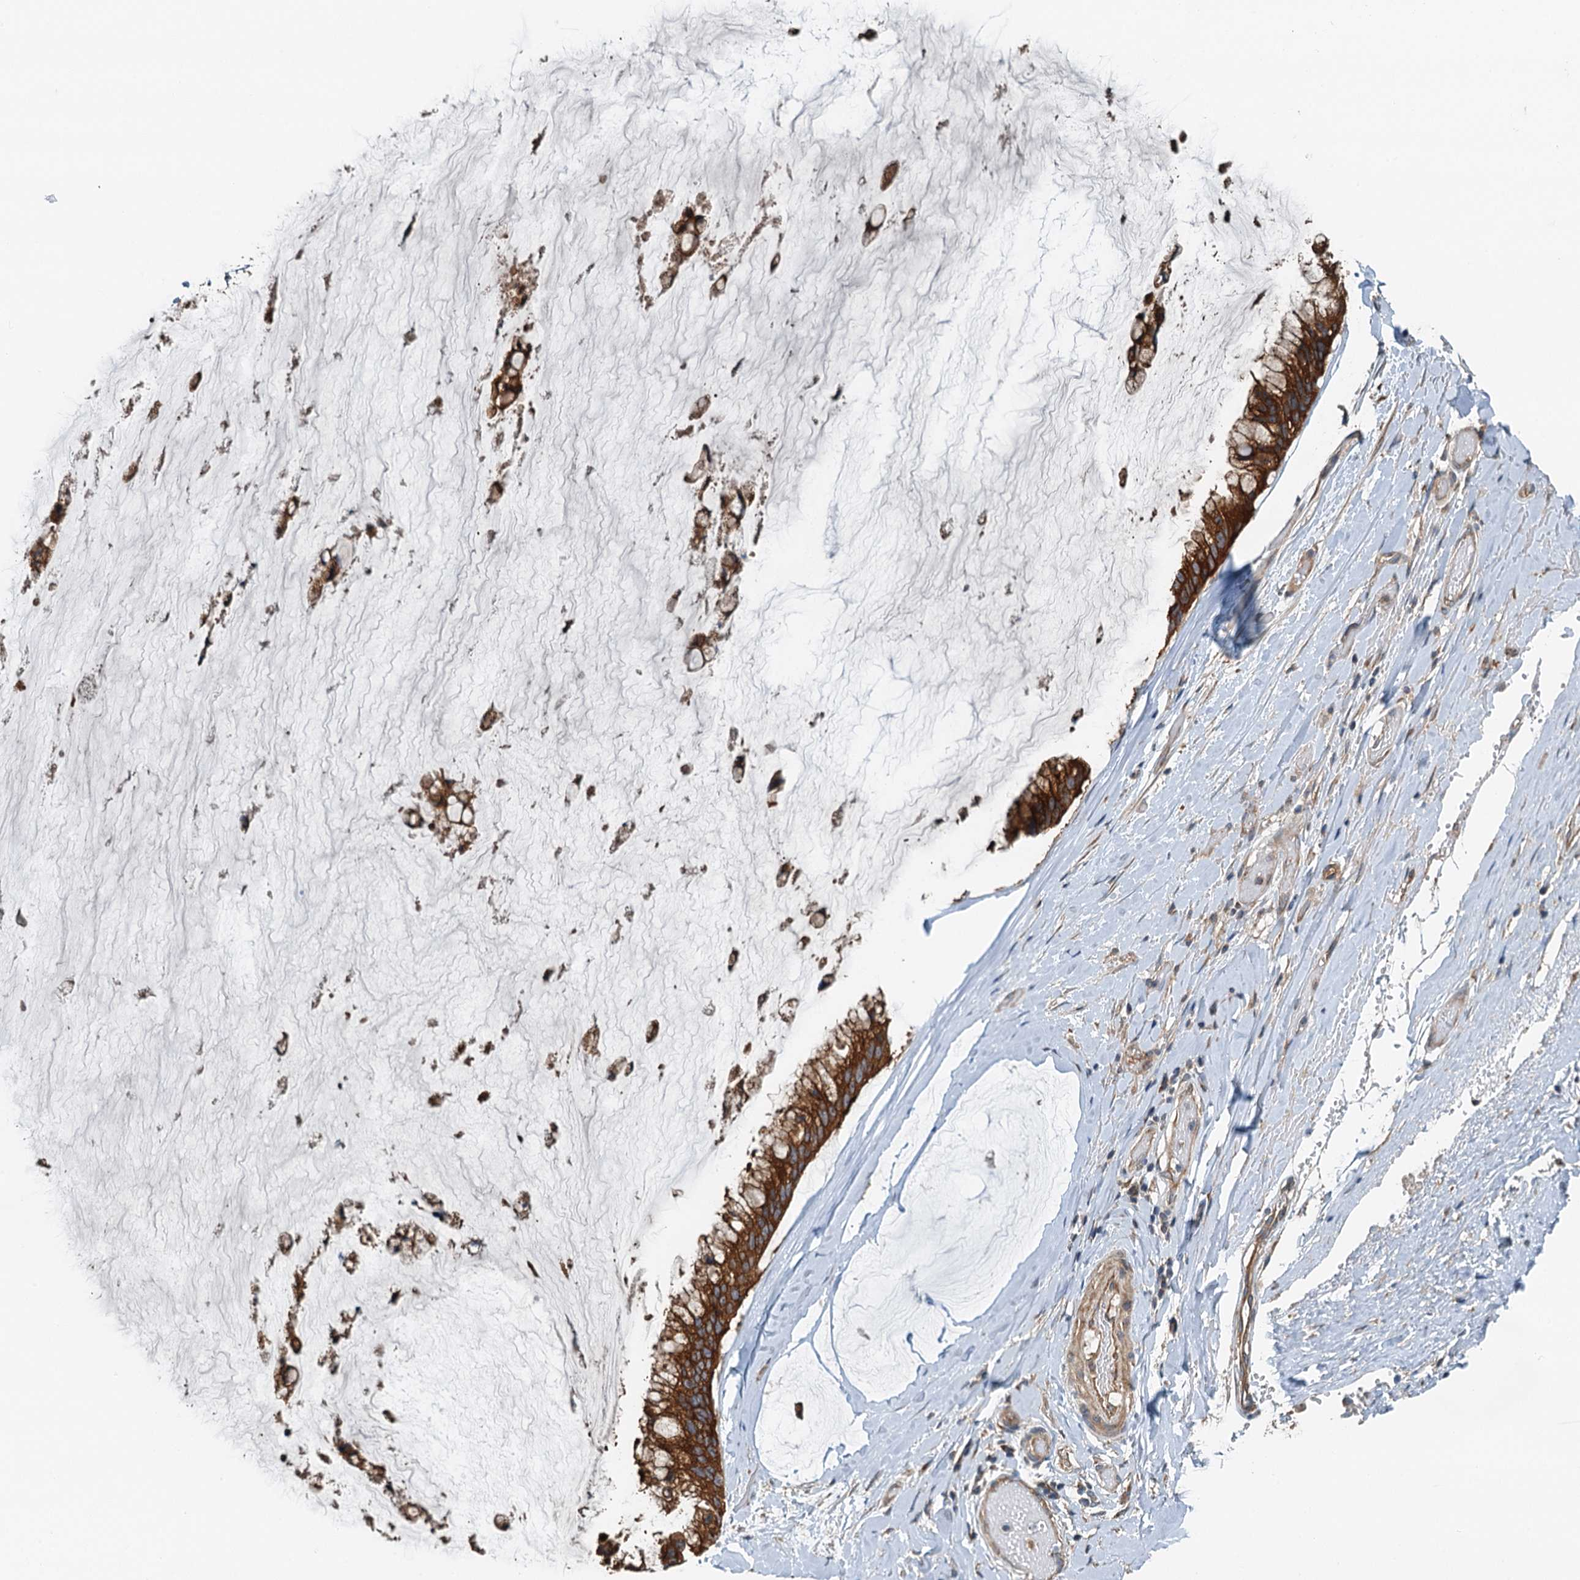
{"staining": {"intensity": "strong", "quantity": ">75%", "location": "cytoplasmic/membranous"}, "tissue": "ovarian cancer", "cell_type": "Tumor cells", "image_type": "cancer", "snomed": [{"axis": "morphology", "description": "Cystadenocarcinoma, mucinous, NOS"}, {"axis": "topography", "description": "Ovary"}], "caption": "Ovarian mucinous cystadenocarcinoma stained for a protein (brown) displays strong cytoplasmic/membranous positive staining in about >75% of tumor cells.", "gene": "COG3", "patient": {"sex": "female", "age": 39}}